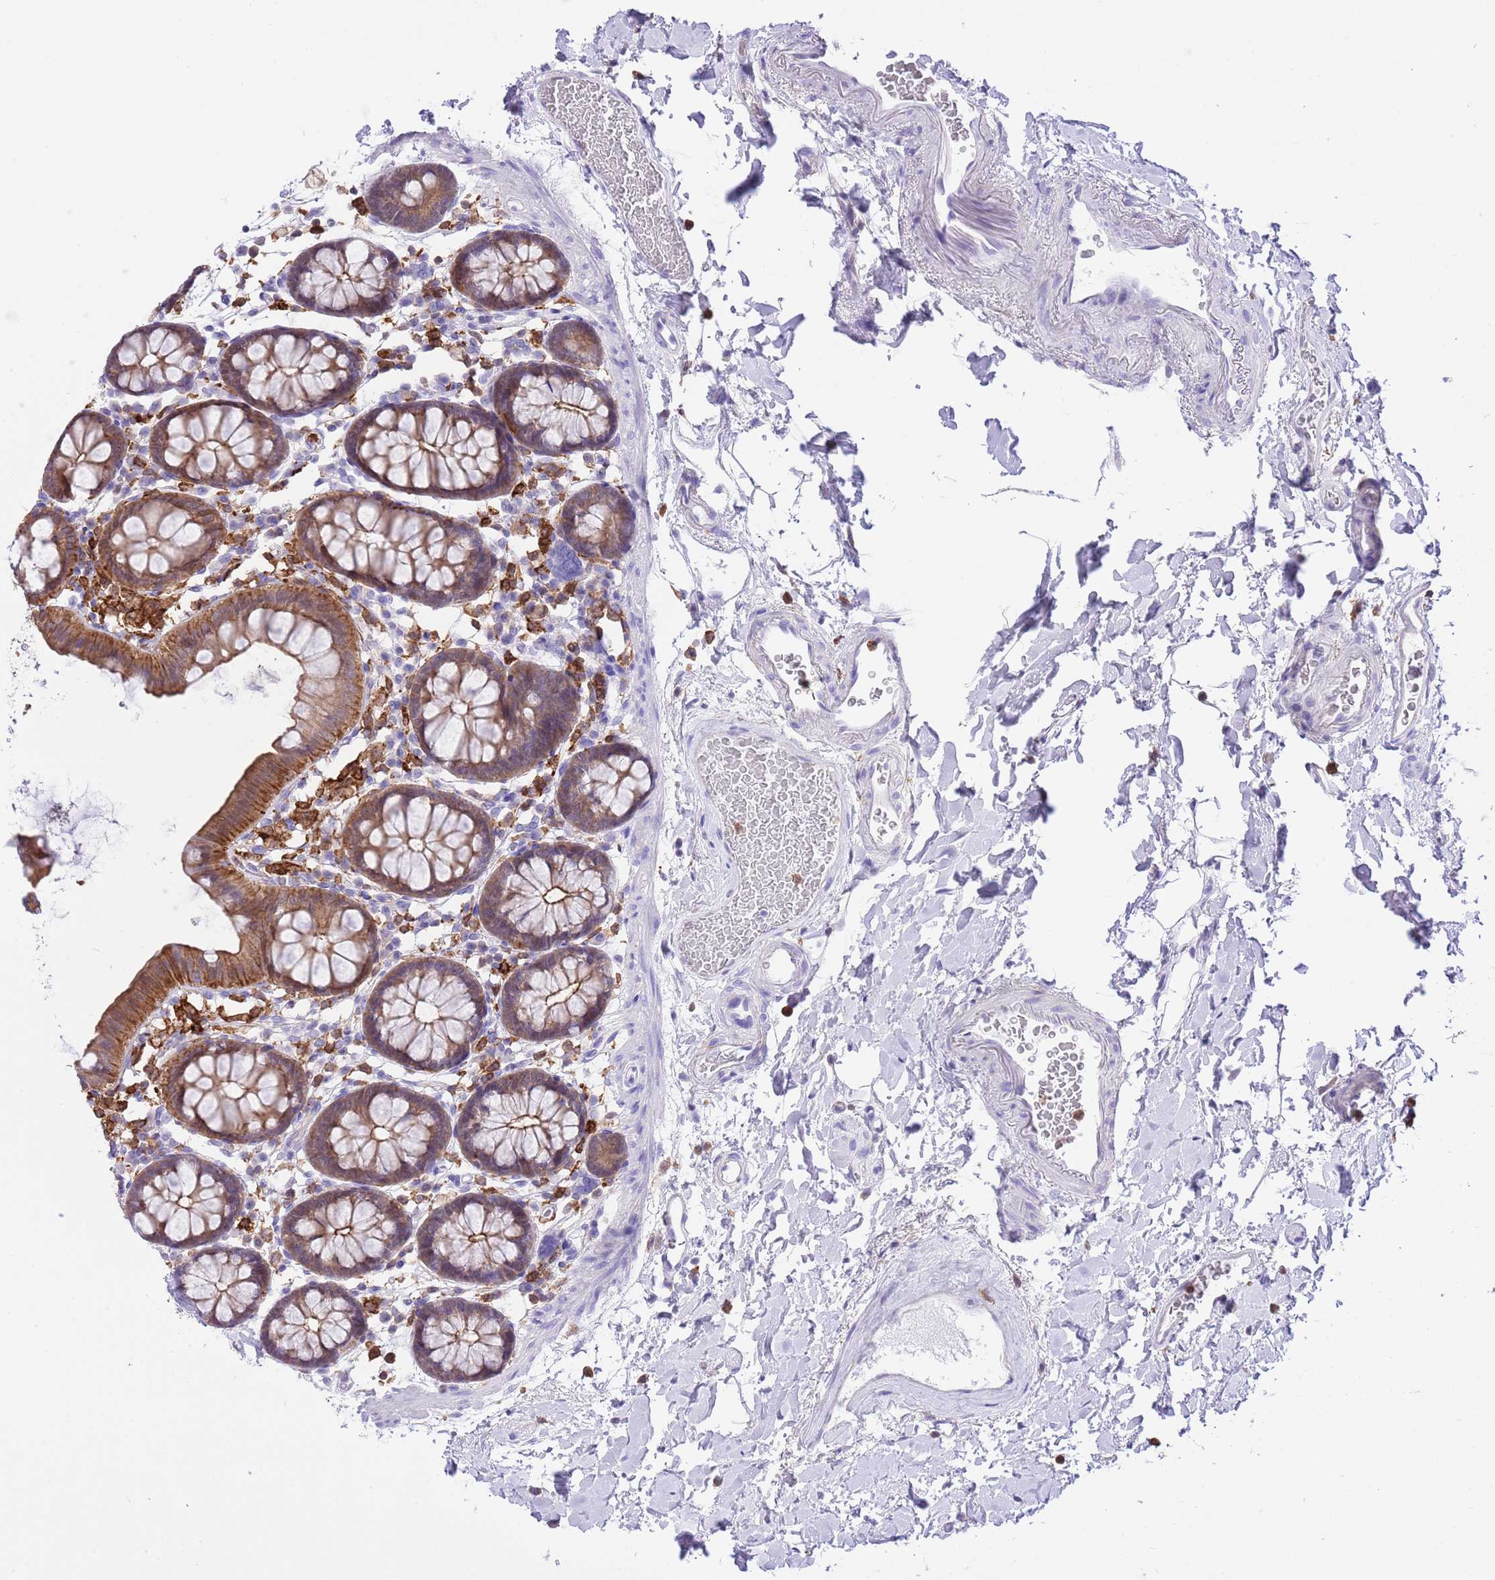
{"staining": {"intensity": "negative", "quantity": "none", "location": "none"}, "tissue": "colon", "cell_type": "Endothelial cells", "image_type": "normal", "snomed": [{"axis": "morphology", "description": "Normal tissue, NOS"}, {"axis": "topography", "description": "Colon"}], "caption": "This is an IHC photomicrograph of benign colon. There is no staining in endothelial cells.", "gene": "EFHD2", "patient": {"sex": "male", "age": 75}}